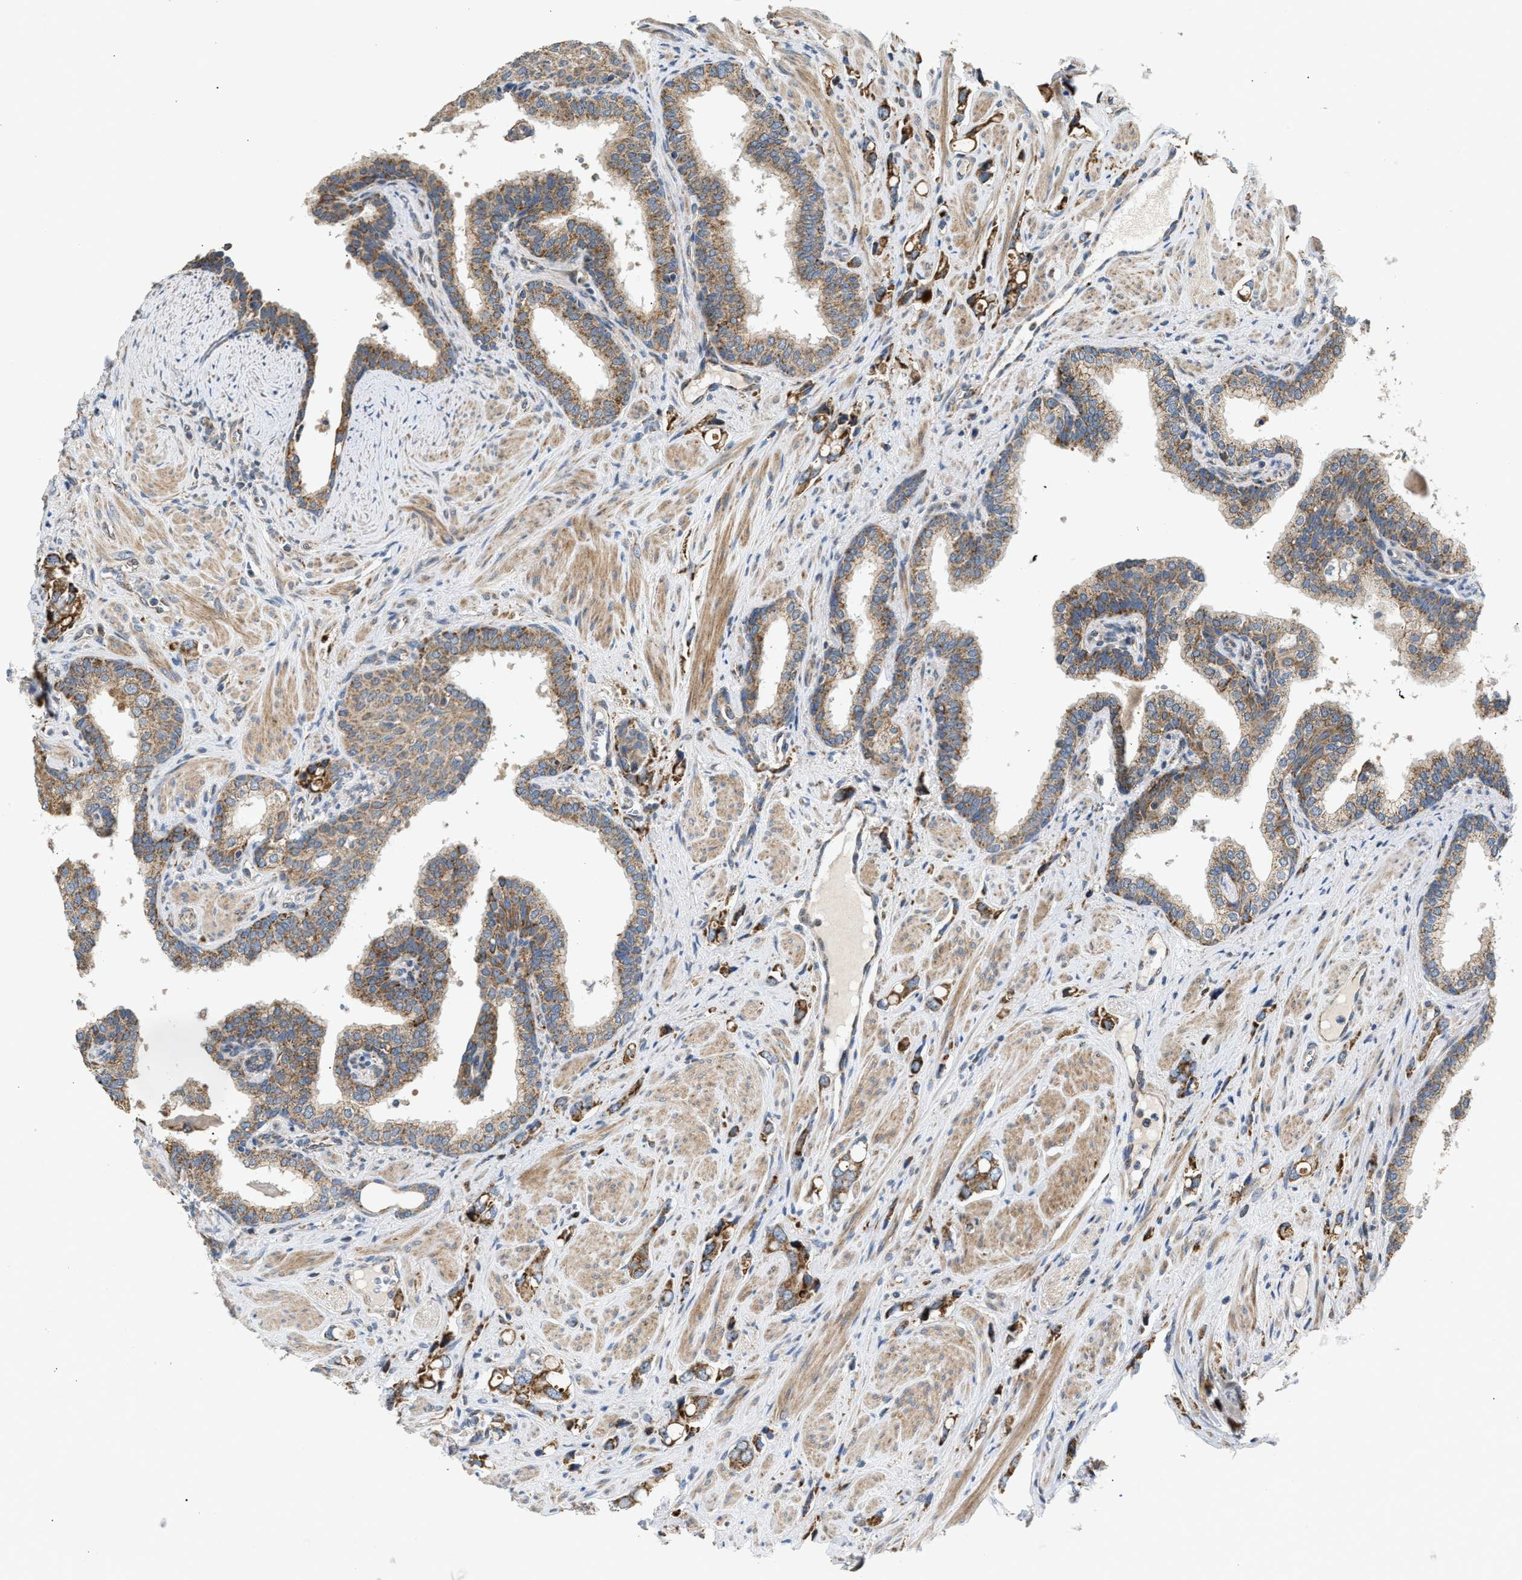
{"staining": {"intensity": "moderate", "quantity": ">75%", "location": "cytoplasmic/membranous"}, "tissue": "prostate cancer", "cell_type": "Tumor cells", "image_type": "cancer", "snomed": [{"axis": "morphology", "description": "Adenocarcinoma, High grade"}, {"axis": "topography", "description": "Prostate"}], "caption": "A high-resolution histopathology image shows immunohistochemistry (IHC) staining of prostate cancer, which demonstrates moderate cytoplasmic/membranous positivity in approximately >75% of tumor cells.", "gene": "TACO1", "patient": {"sex": "male", "age": 52}}